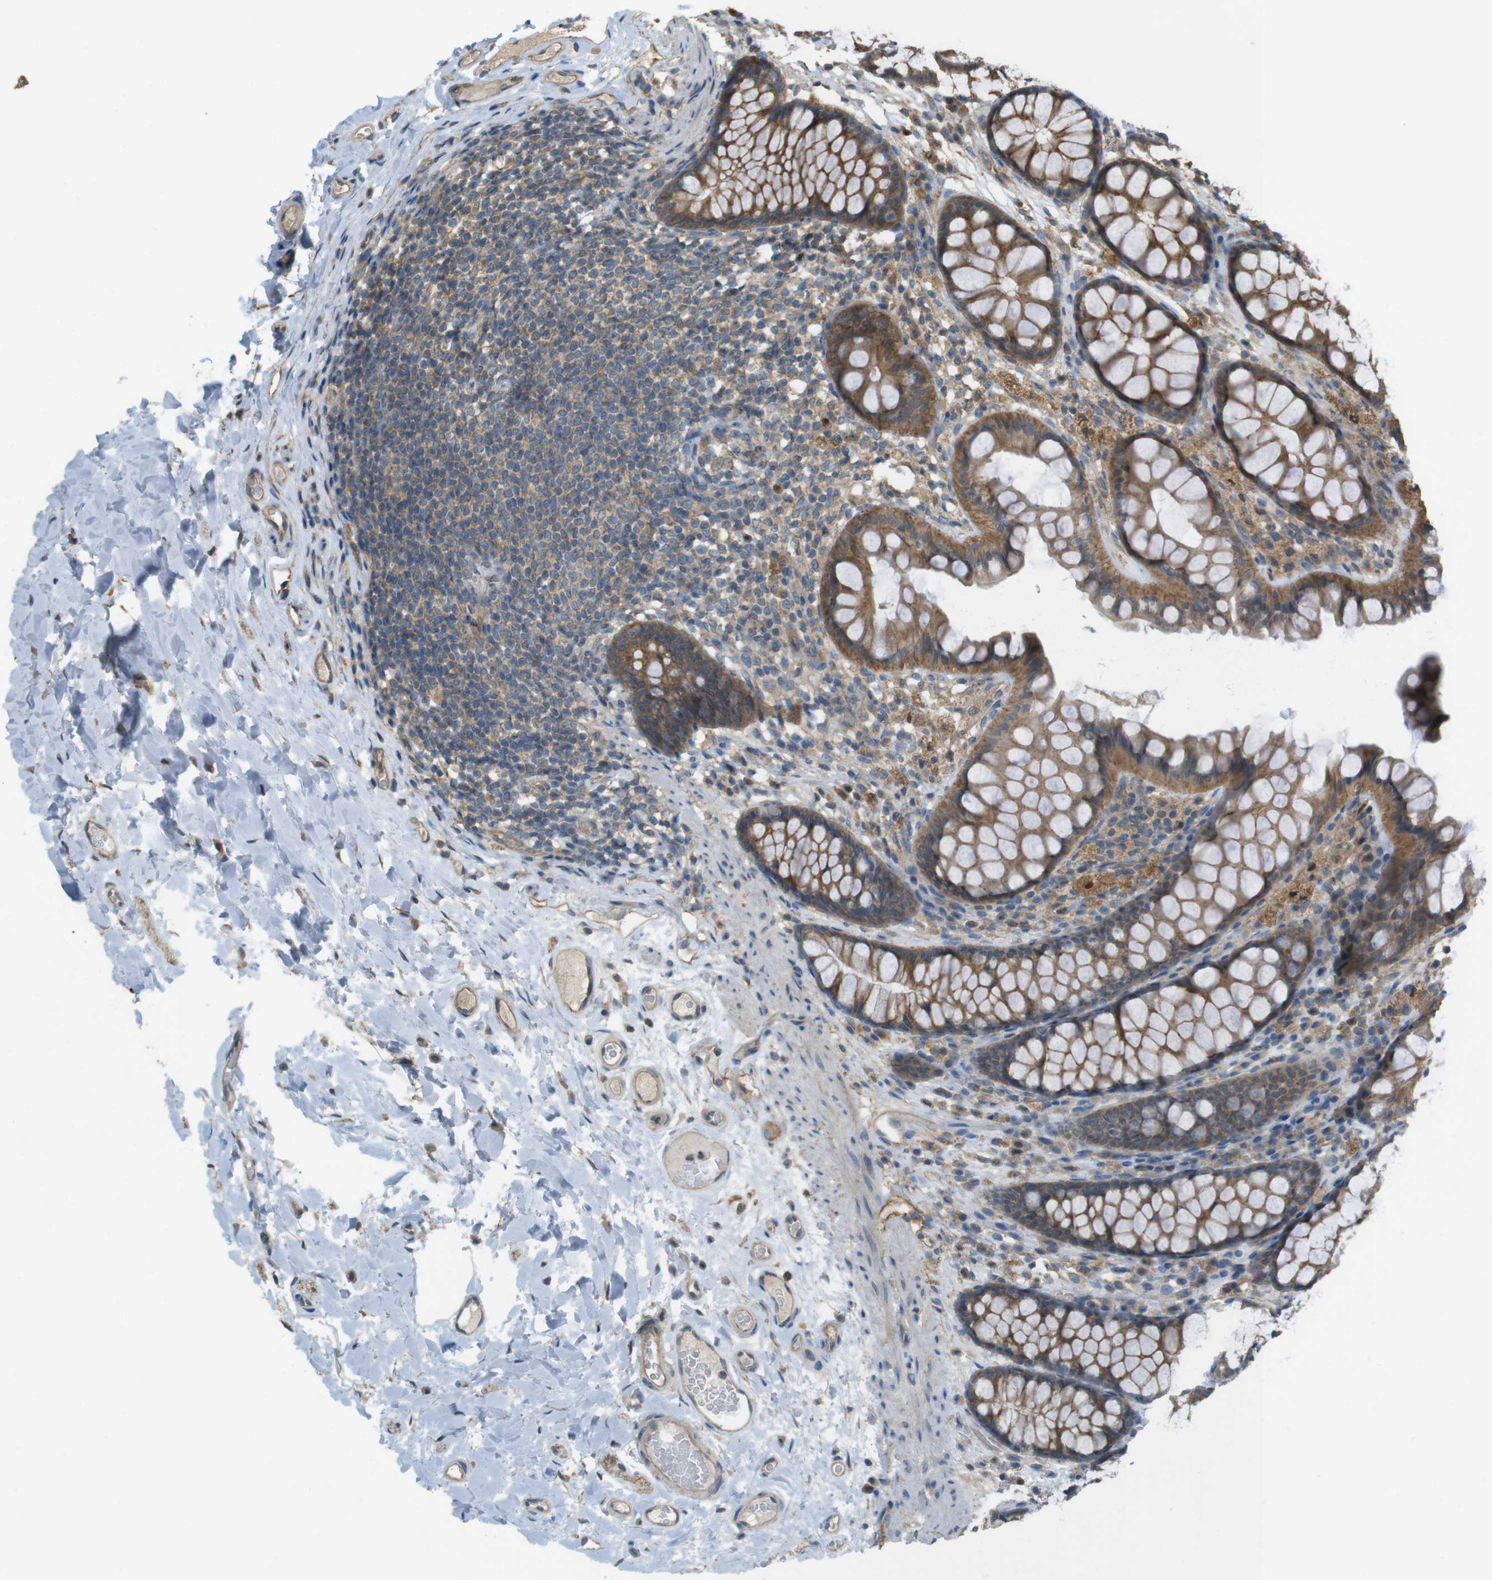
{"staining": {"intensity": "weak", "quantity": ">75%", "location": "cytoplasmic/membranous"}, "tissue": "colon", "cell_type": "Endothelial cells", "image_type": "normal", "snomed": [{"axis": "morphology", "description": "Normal tissue, NOS"}, {"axis": "topography", "description": "Colon"}], "caption": "Immunohistochemical staining of unremarkable colon shows >75% levels of weak cytoplasmic/membranous protein positivity in about >75% of endothelial cells. (DAB (3,3'-diaminobenzidine) IHC with brightfield microscopy, high magnification).", "gene": "ZDHHC20", "patient": {"sex": "female", "age": 55}}